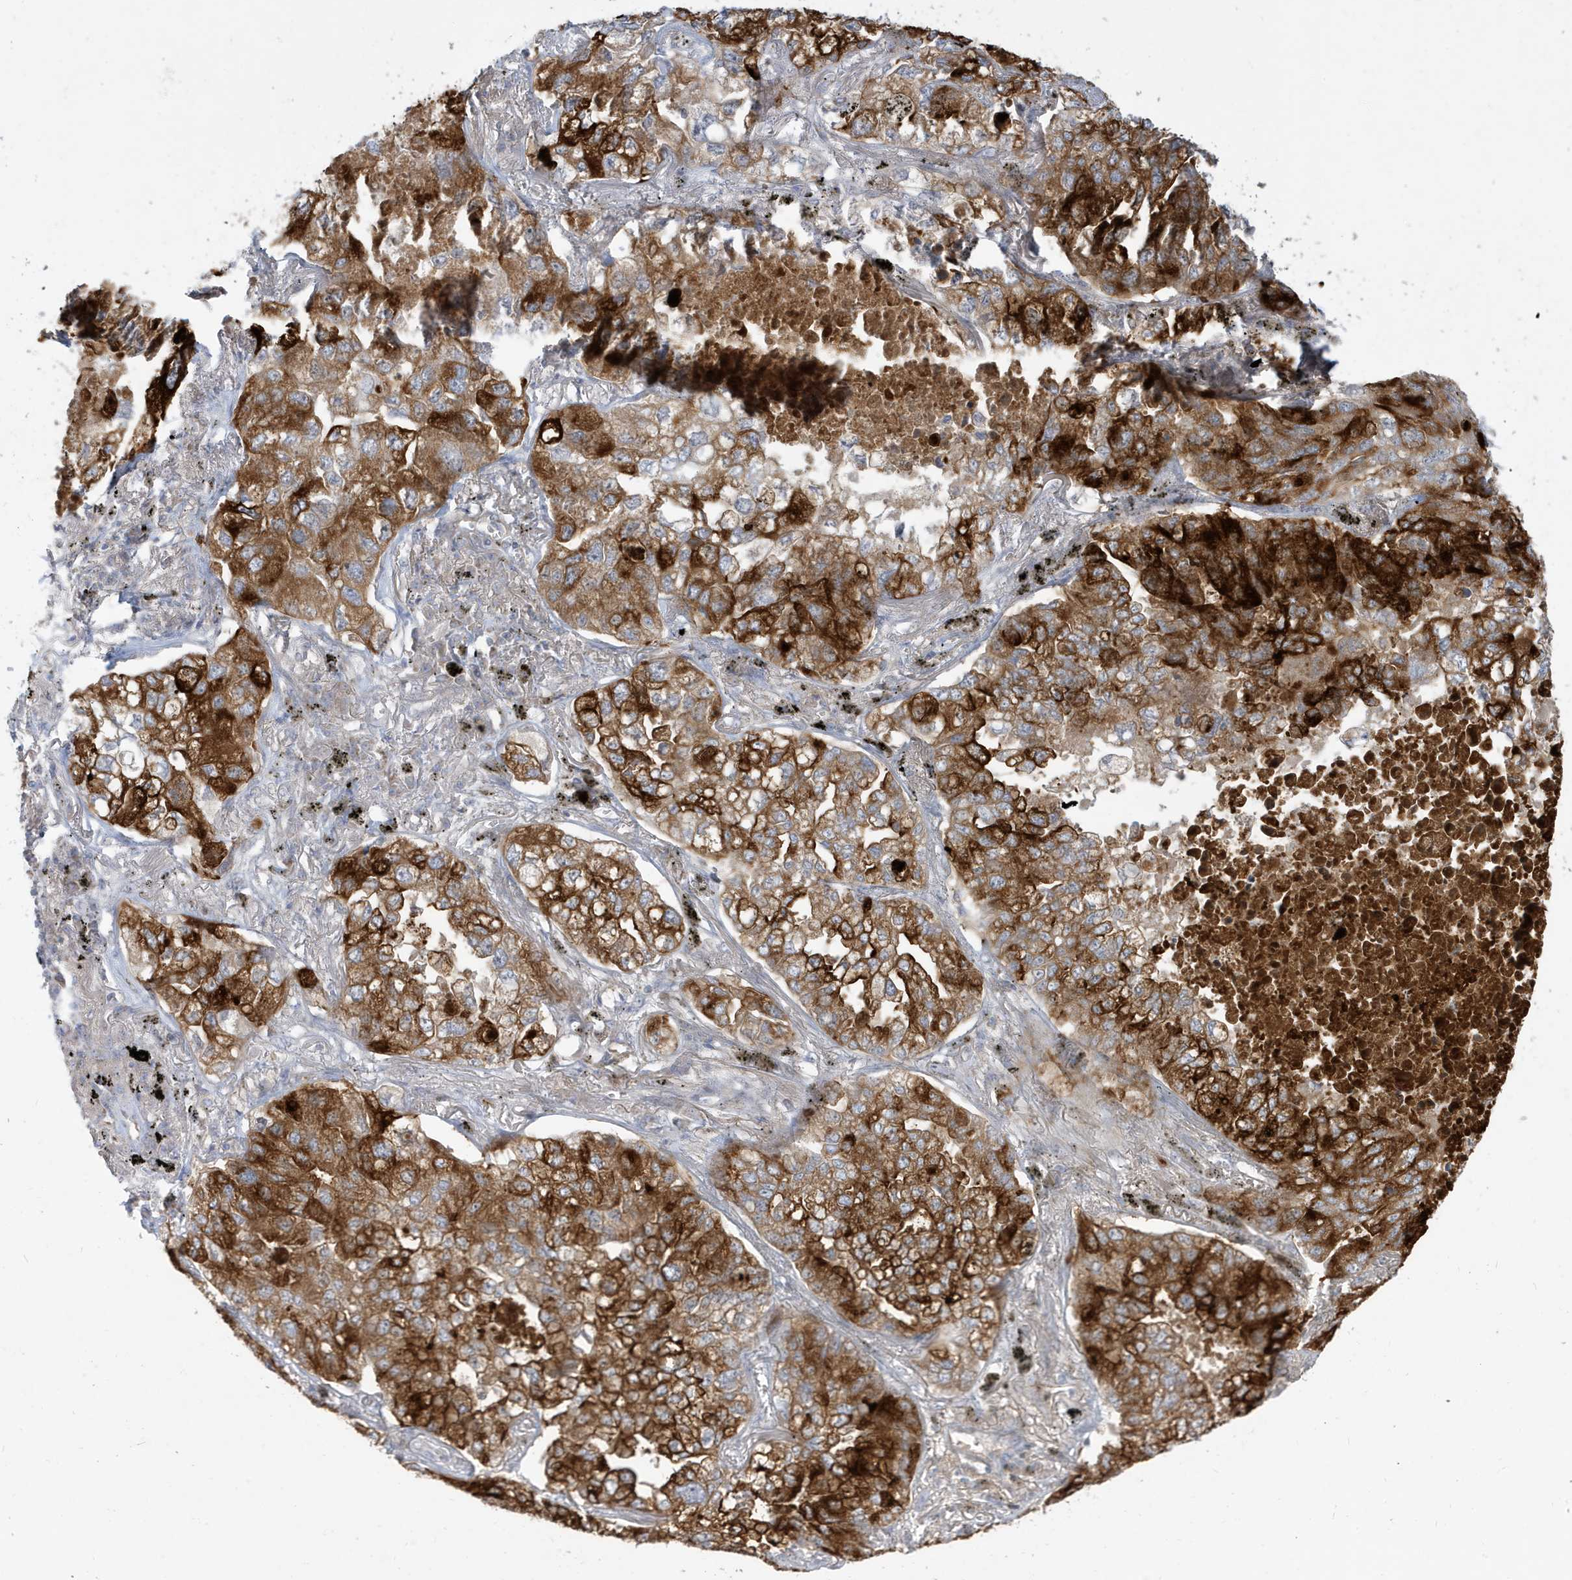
{"staining": {"intensity": "strong", "quantity": "25%-75%", "location": "cytoplasmic/membranous"}, "tissue": "lung cancer", "cell_type": "Tumor cells", "image_type": "cancer", "snomed": [{"axis": "morphology", "description": "Adenocarcinoma, NOS"}, {"axis": "topography", "description": "Lung"}], "caption": "The photomicrograph reveals immunohistochemical staining of lung cancer. There is strong cytoplasmic/membranous expression is appreciated in about 25%-75% of tumor cells.", "gene": "IFT57", "patient": {"sex": "male", "age": 65}}